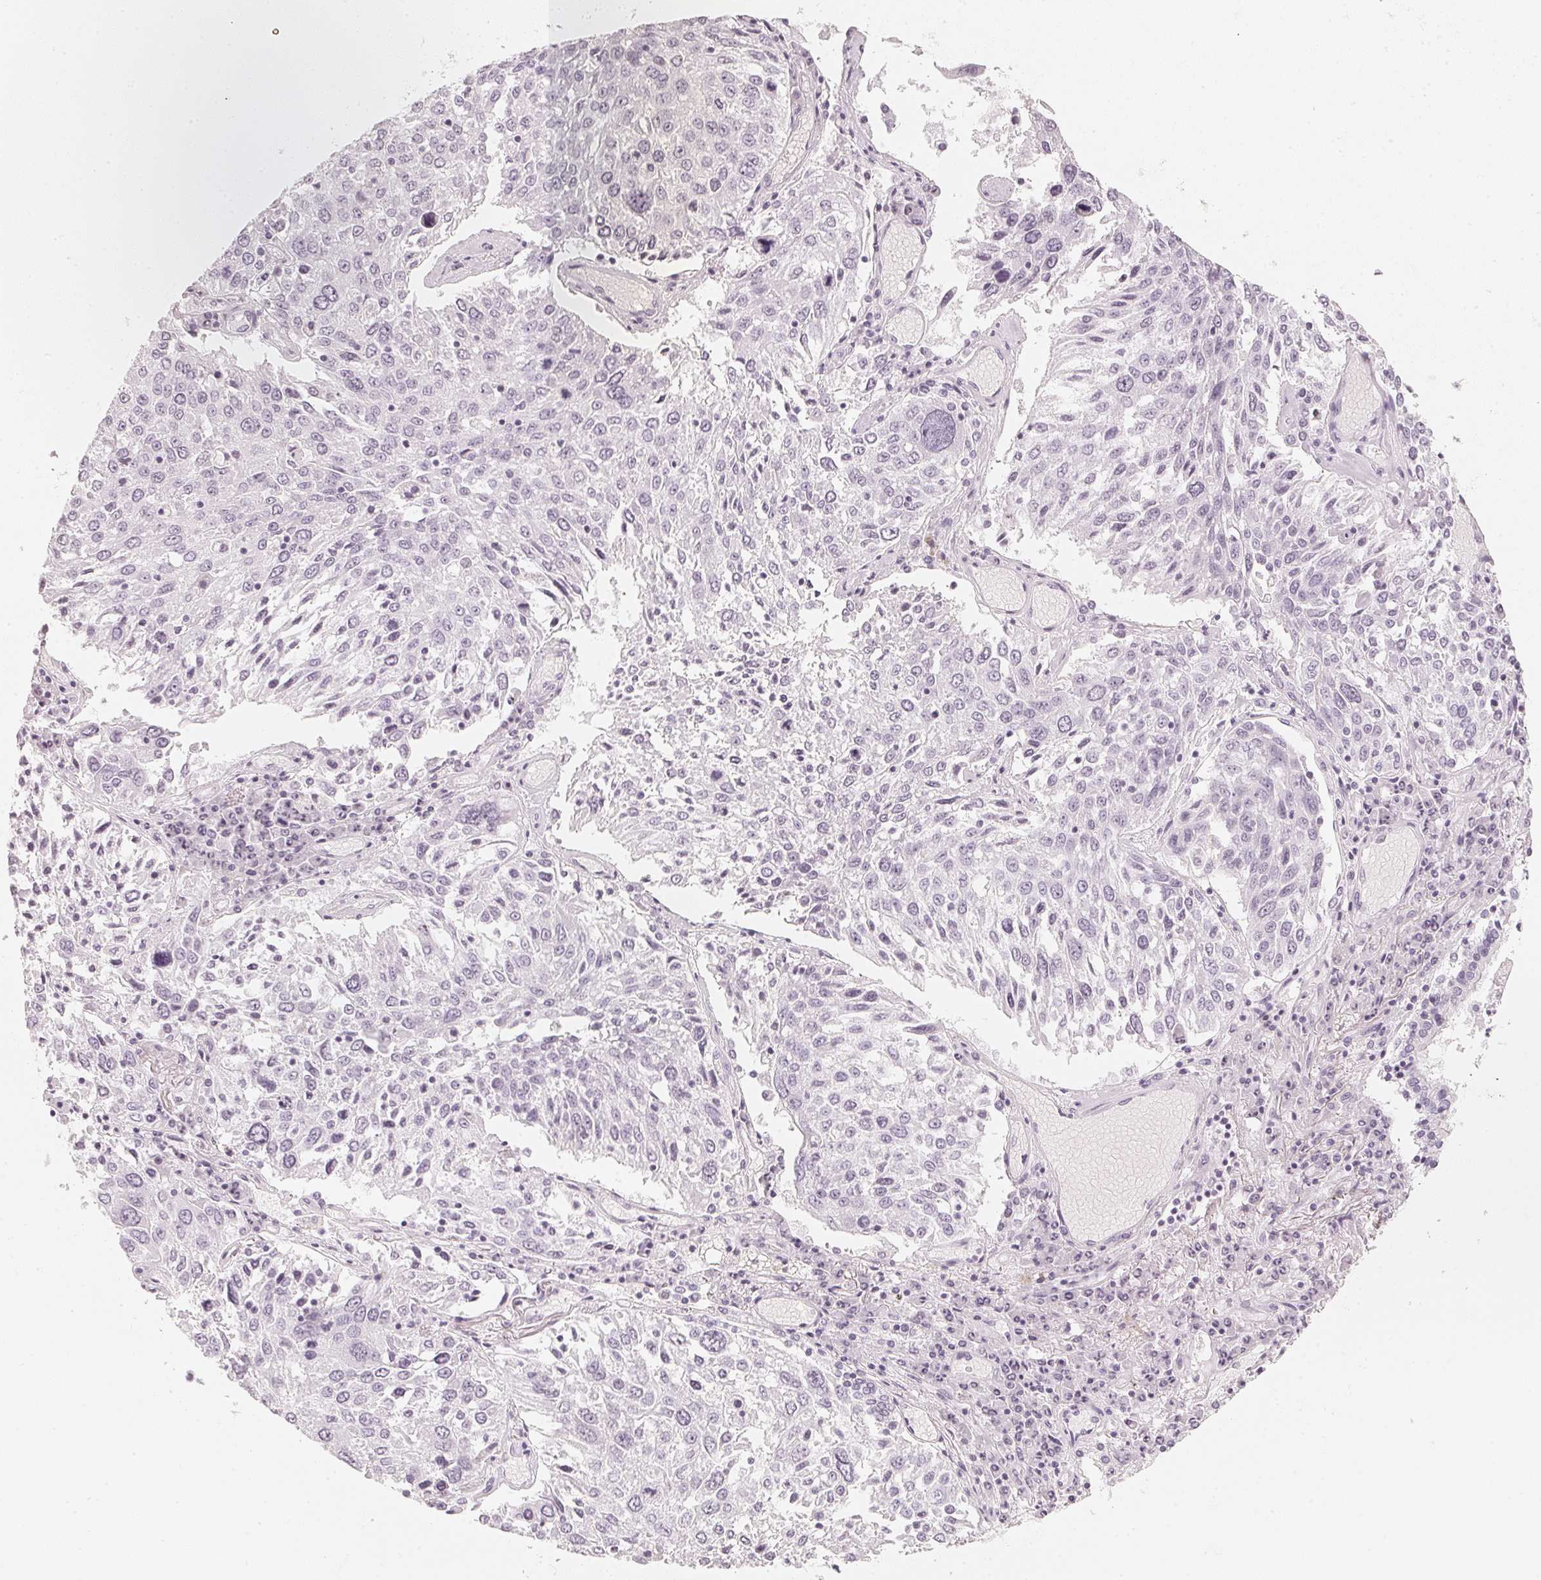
{"staining": {"intensity": "negative", "quantity": "none", "location": "none"}, "tissue": "lung cancer", "cell_type": "Tumor cells", "image_type": "cancer", "snomed": [{"axis": "morphology", "description": "Squamous cell carcinoma, NOS"}, {"axis": "topography", "description": "Lung"}], "caption": "Protein analysis of lung cancer demonstrates no significant staining in tumor cells. The staining was performed using DAB (3,3'-diaminobenzidine) to visualize the protein expression in brown, while the nuclei were stained in blue with hematoxylin (Magnification: 20x).", "gene": "SLC22A8", "patient": {"sex": "male", "age": 65}}